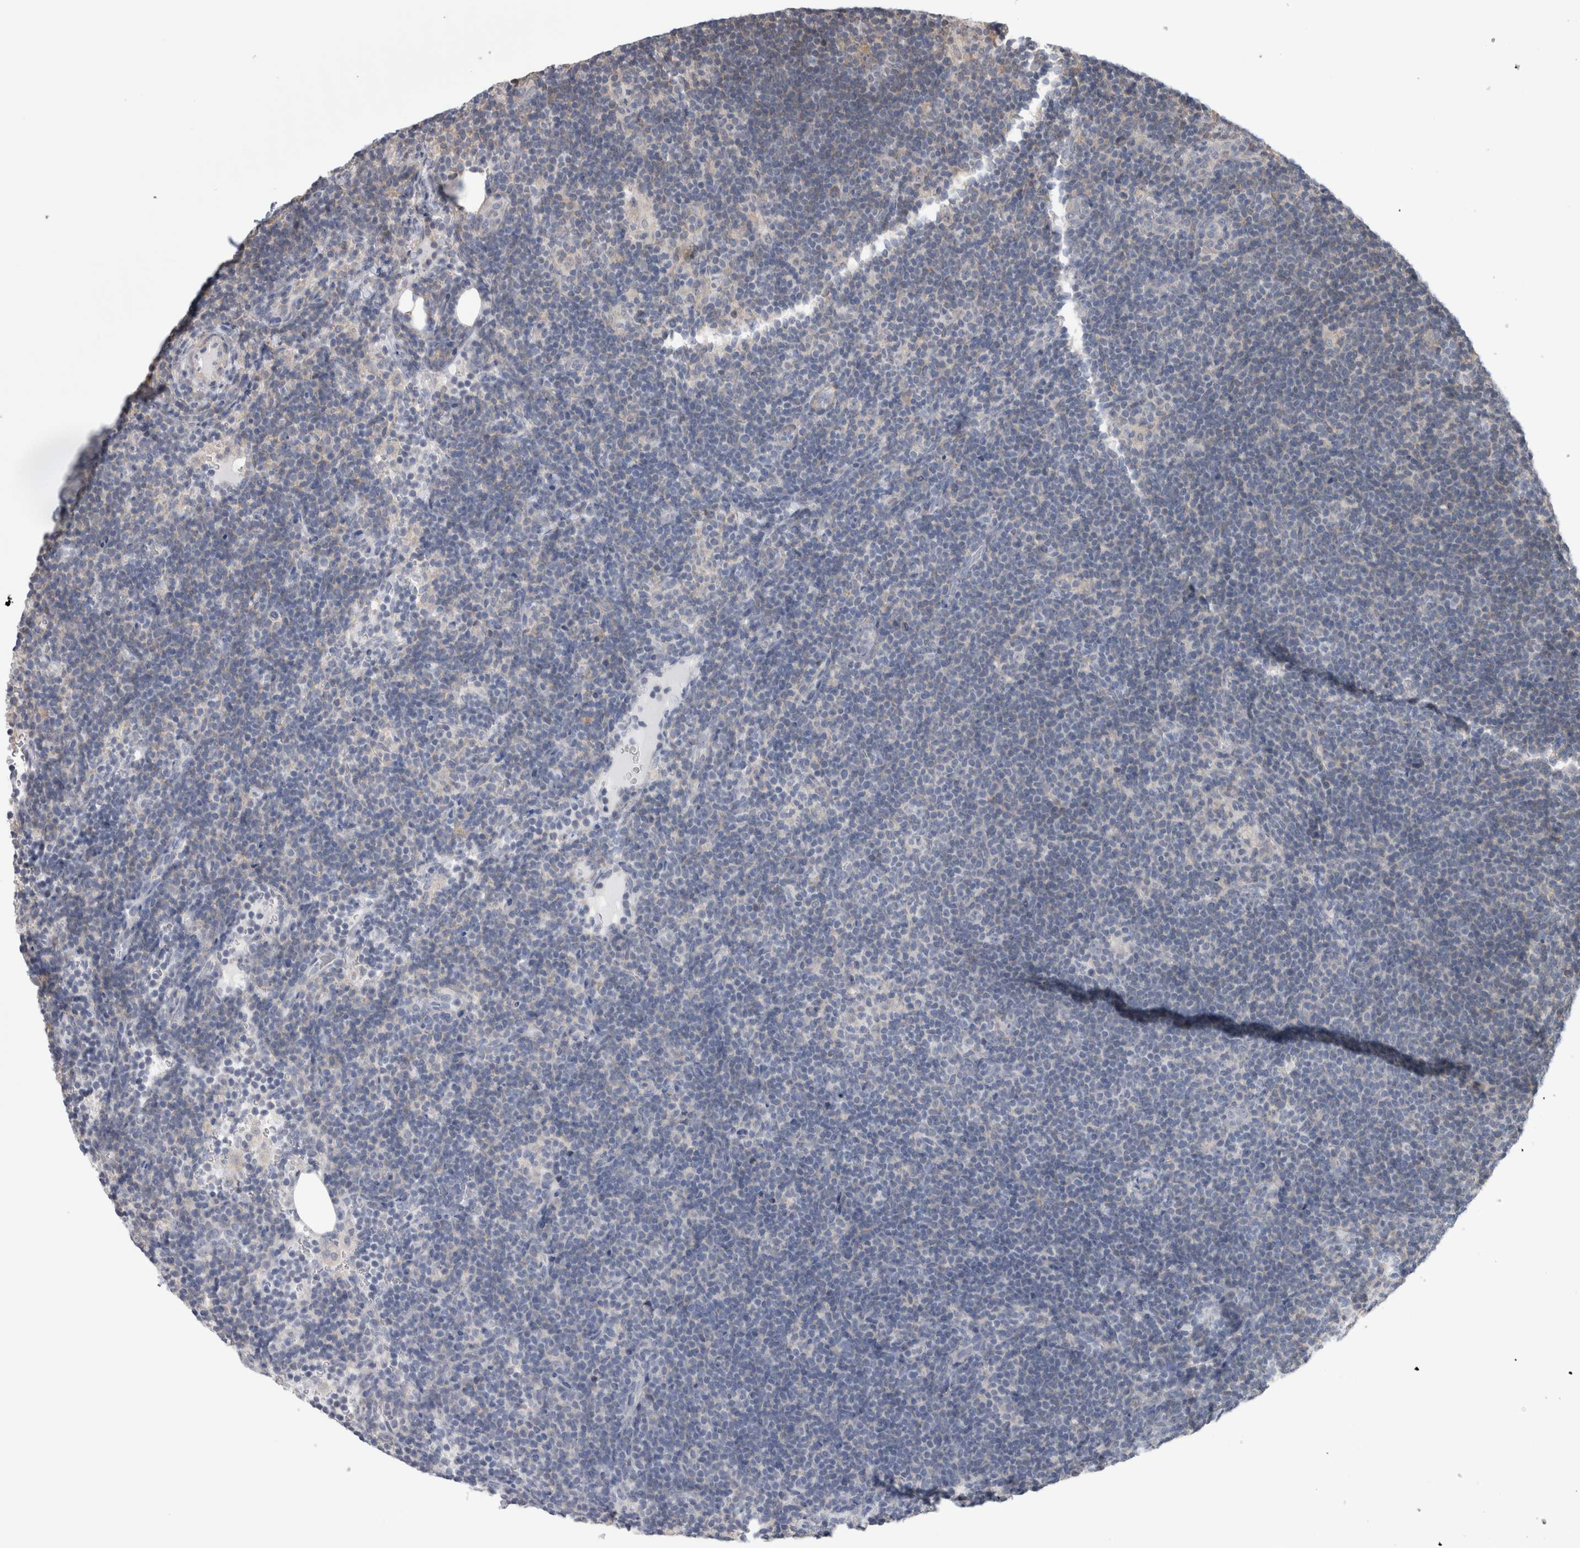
{"staining": {"intensity": "negative", "quantity": "none", "location": "none"}, "tissue": "lymphoma", "cell_type": "Tumor cells", "image_type": "cancer", "snomed": [{"axis": "morphology", "description": "Hodgkin's disease, NOS"}, {"axis": "topography", "description": "Lymph node"}], "caption": "Immunohistochemistry (IHC) of Hodgkin's disease demonstrates no staining in tumor cells.", "gene": "SMAP2", "patient": {"sex": "female", "age": 57}}